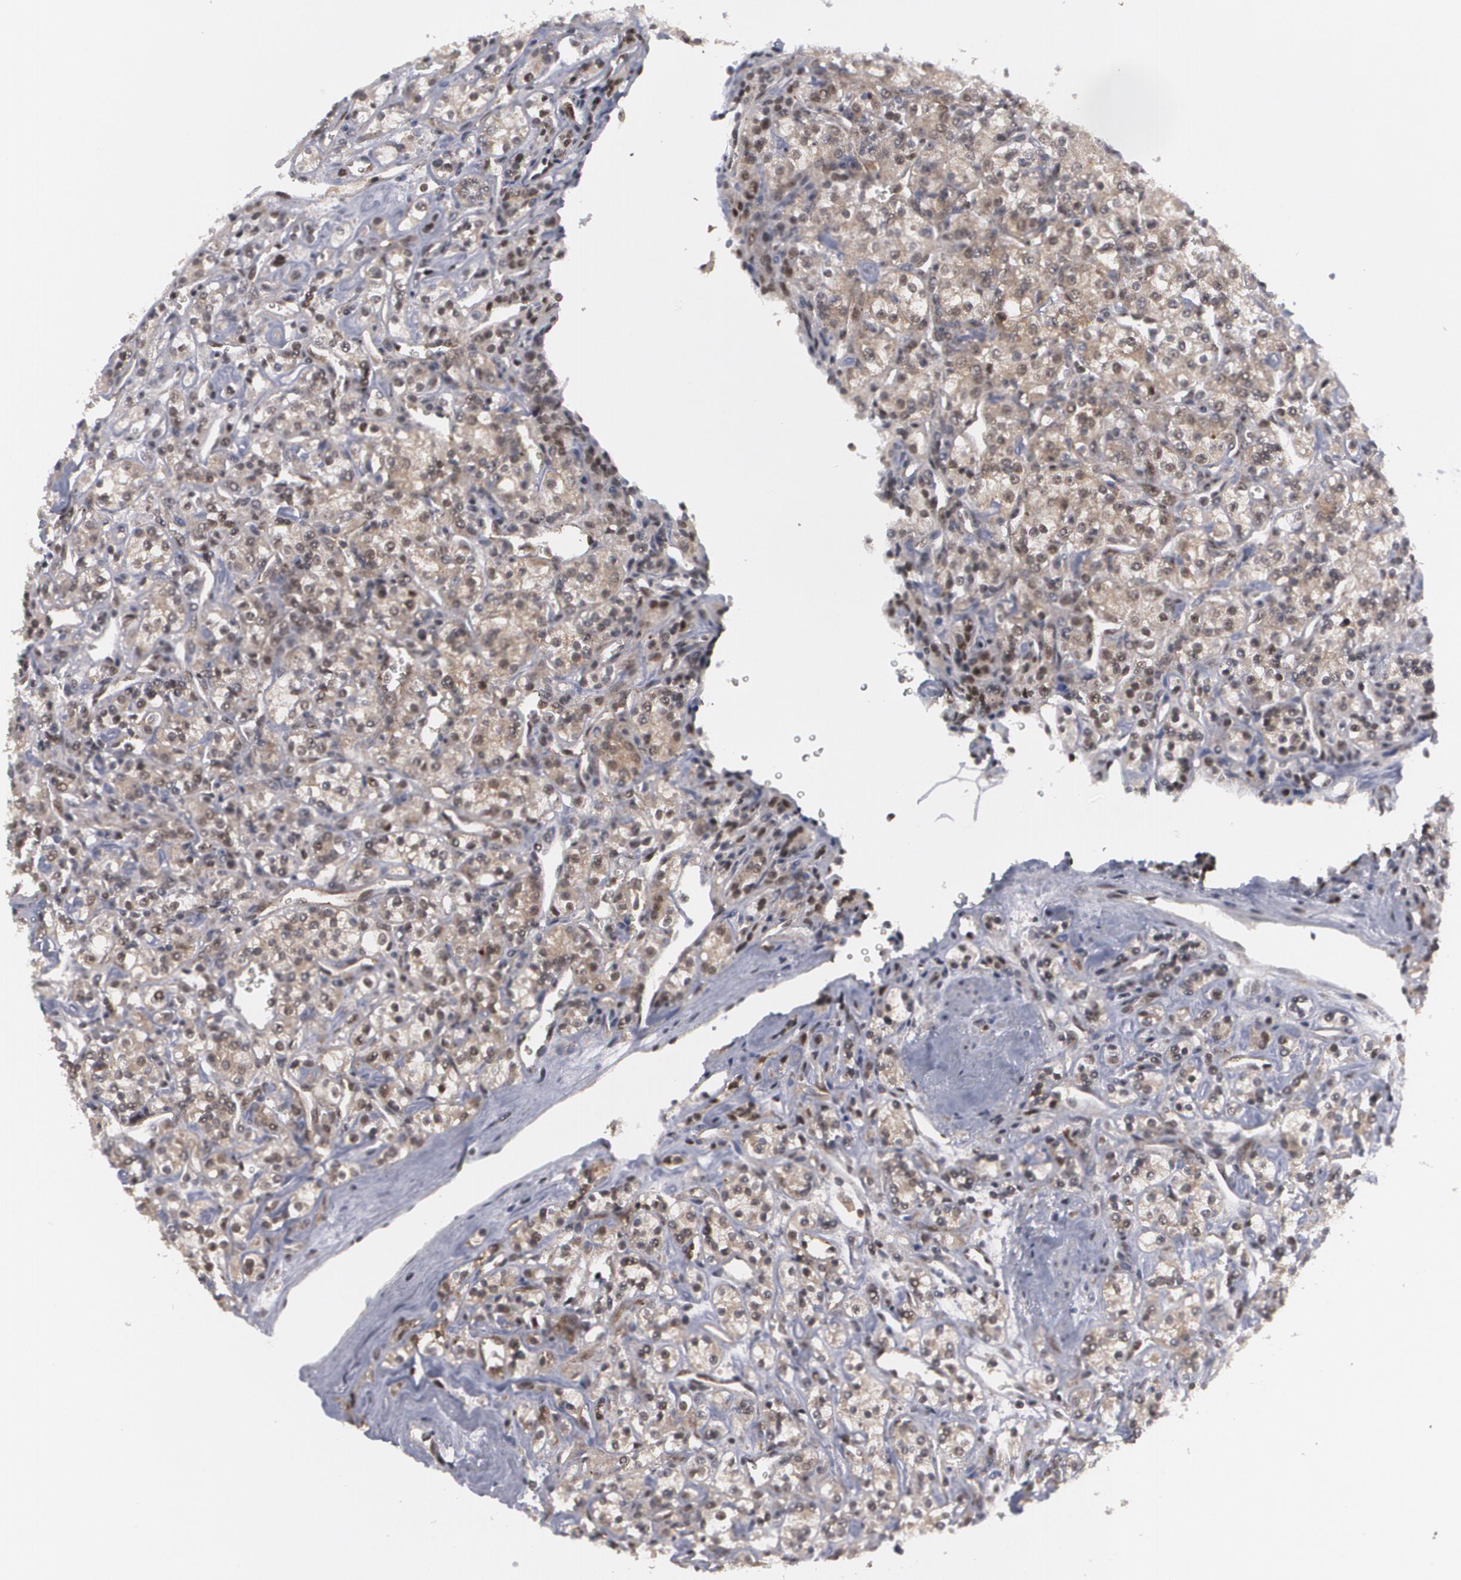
{"staining": {"intensity": "moderate", "quantity": ">75%", "location": "nuclear"}, "tissue": "renal cancer", "cell_type": "Tumor cells", "image_type": "cancer", "snomed": [{"axis": "morphology", "description": "Adenocarcinoma, NOS"}, {"axis": "topography", "description": "Kidney"}], "caption": "Renal cancer (adenocarcinoma) was stained to show a protein in brown. There is medium levels of moderate nuclear expression in approximately >75% of tumor cells.", "gene": "INTS6", "patient": {"sex": "male", "age": 77}}